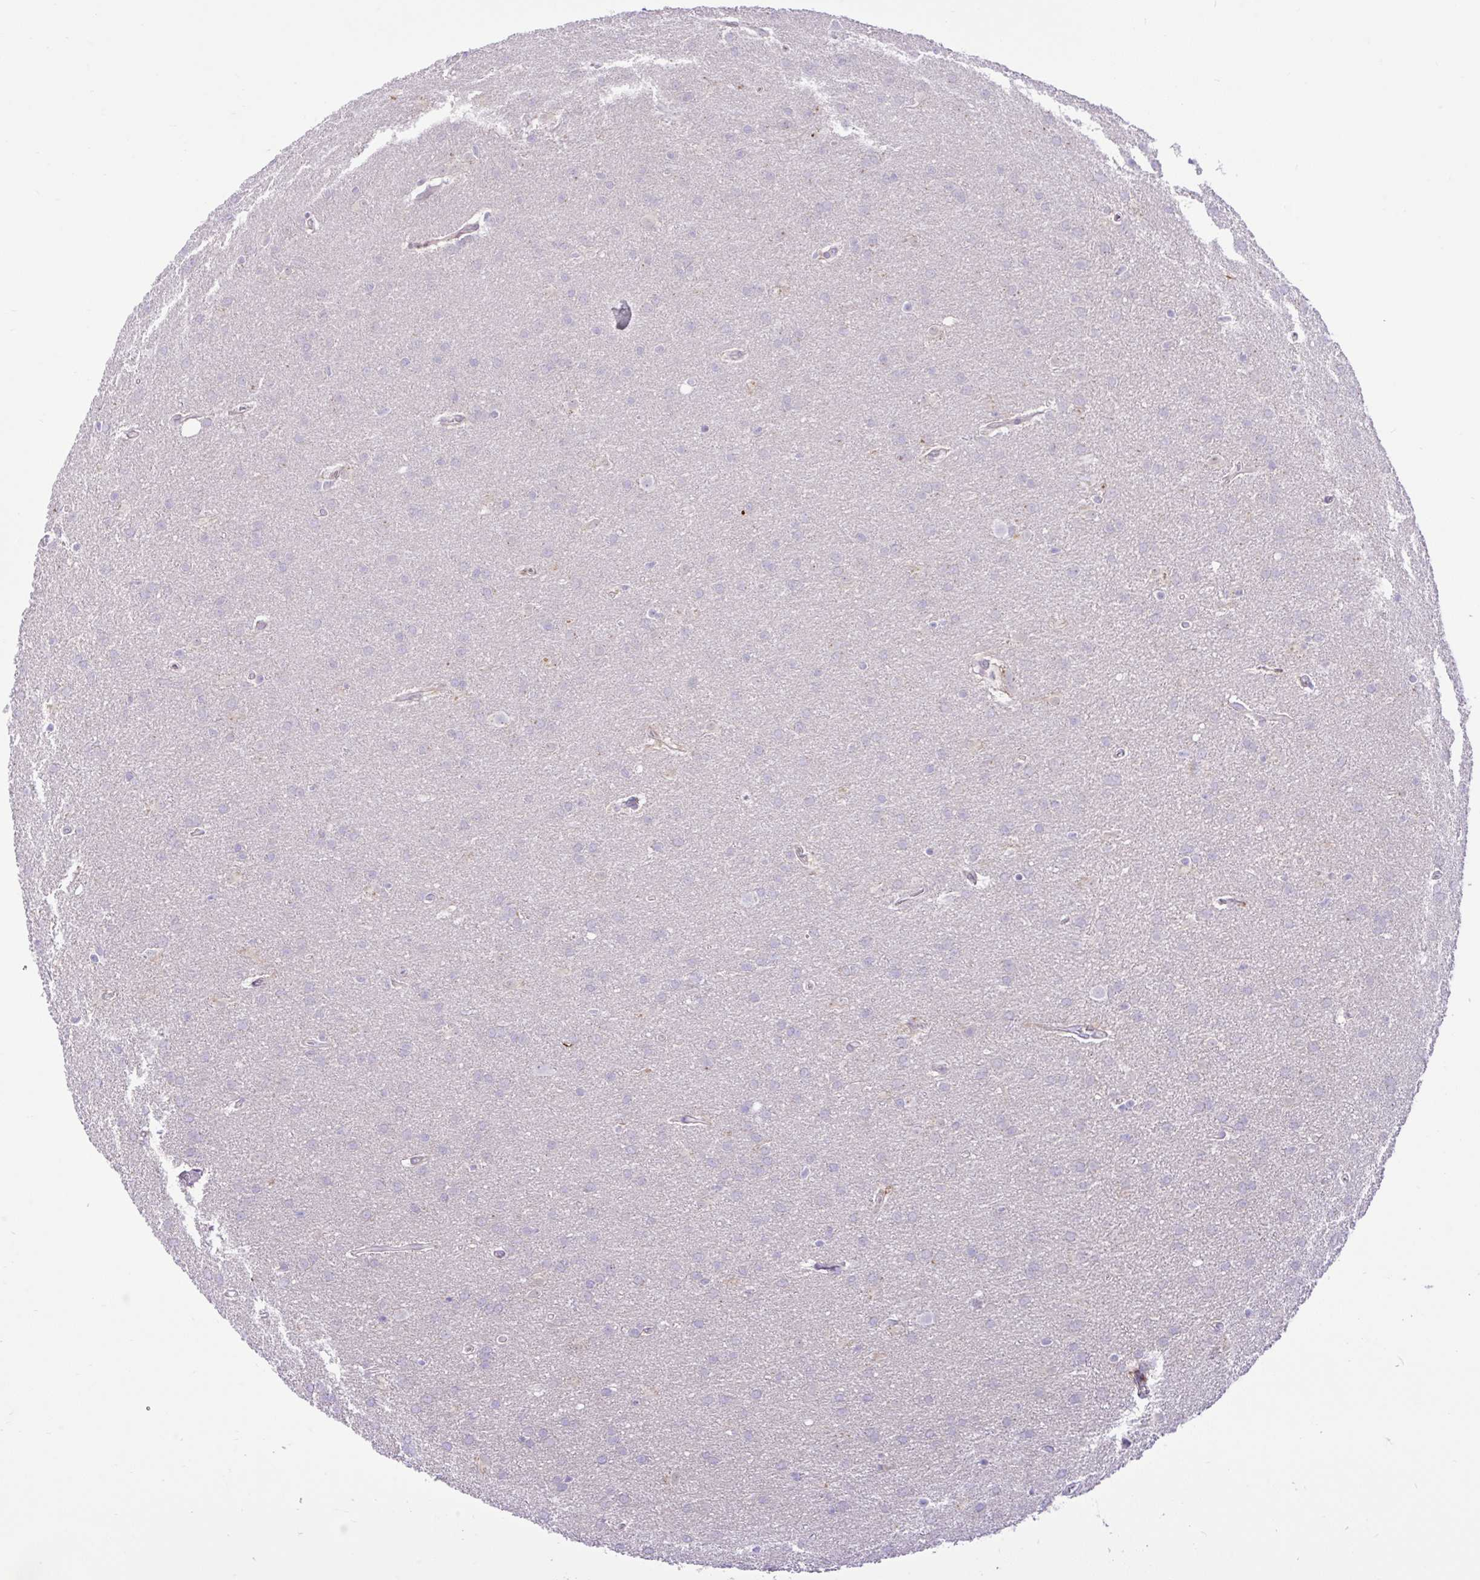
{"staining": {"intensity": "negative", "quantity": "none", "location": "none"}, "tissue": "glioma", "cell_type": "Tumor cells", "image_type": "cancer", "snomed": [{"axis": "morphology", "description": "Glioma, malignant, Low grade"}, {"axis": "topography", "description": "Brain"}], "caption": "Human malignant glioma (low-grade) stained for a protein using immunohistochemistry (IHC) demonstrates no staining in tumor cells.", "gene": "ZNF101", "patient": {"sex": "female", "age": 32}}